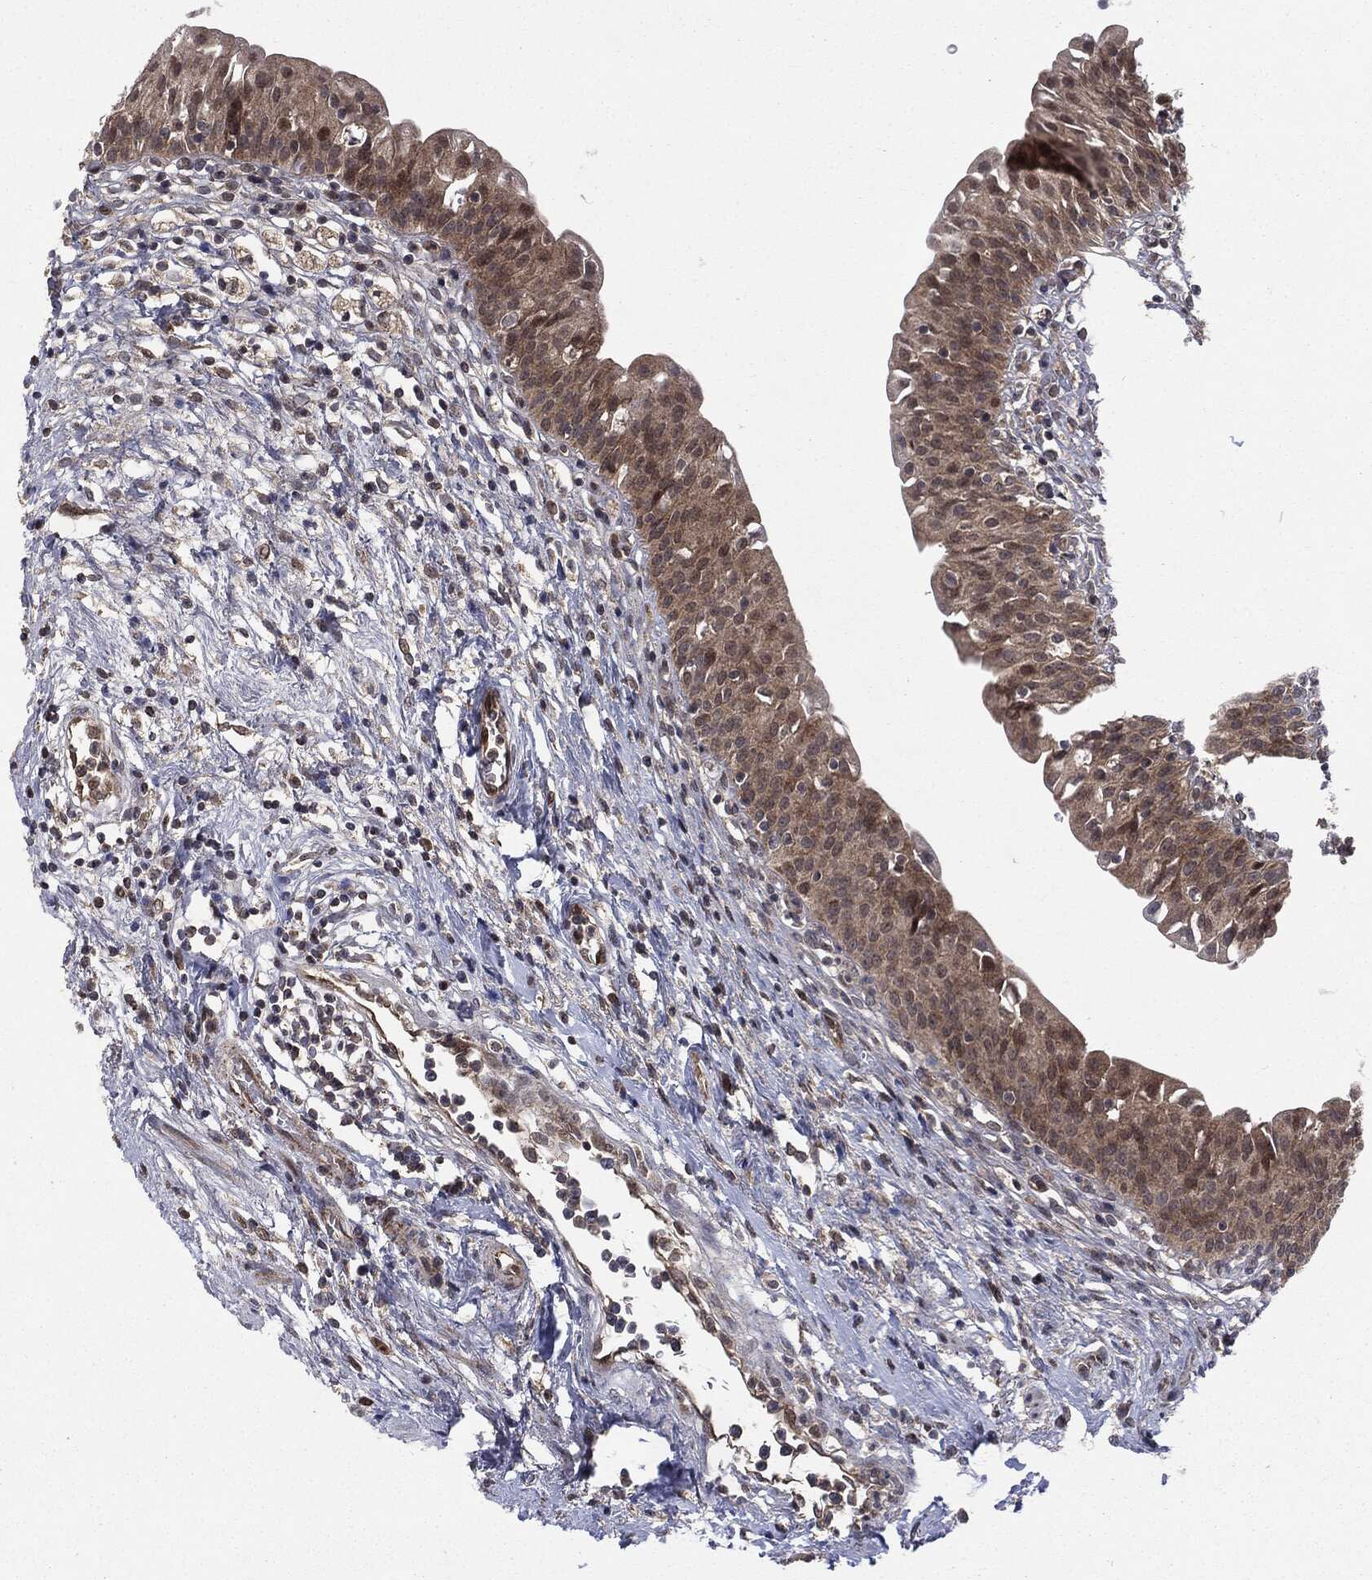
{"staining": {"intensity": "moderate", "quantity": ">75%", "location": "cytoplasmic/membranous,nuclear"}, "tissue": "urinary bladder", "cell_type": "Urothelial cells", "image_type": "normal", "snomed": [{"axis": "morphology", "description": "Normal tissue, NOS"}, {"axis": "topography", "description": "Urinary bladder"}], "caption": "Immunohistochemical staining of benign urinary bladder demonstrates moderate cytoplasmic/membranous,nuclear protein staining in approximately >75% of urothelial cells. The staining was performed using DAB (3,3'-diaminobenzidine), with brown indicating positive protein expression. Nuclei are stained blue with hematoxylin.", "gene": "PTPA", "patient": {"sex": "male", "age": 76}}